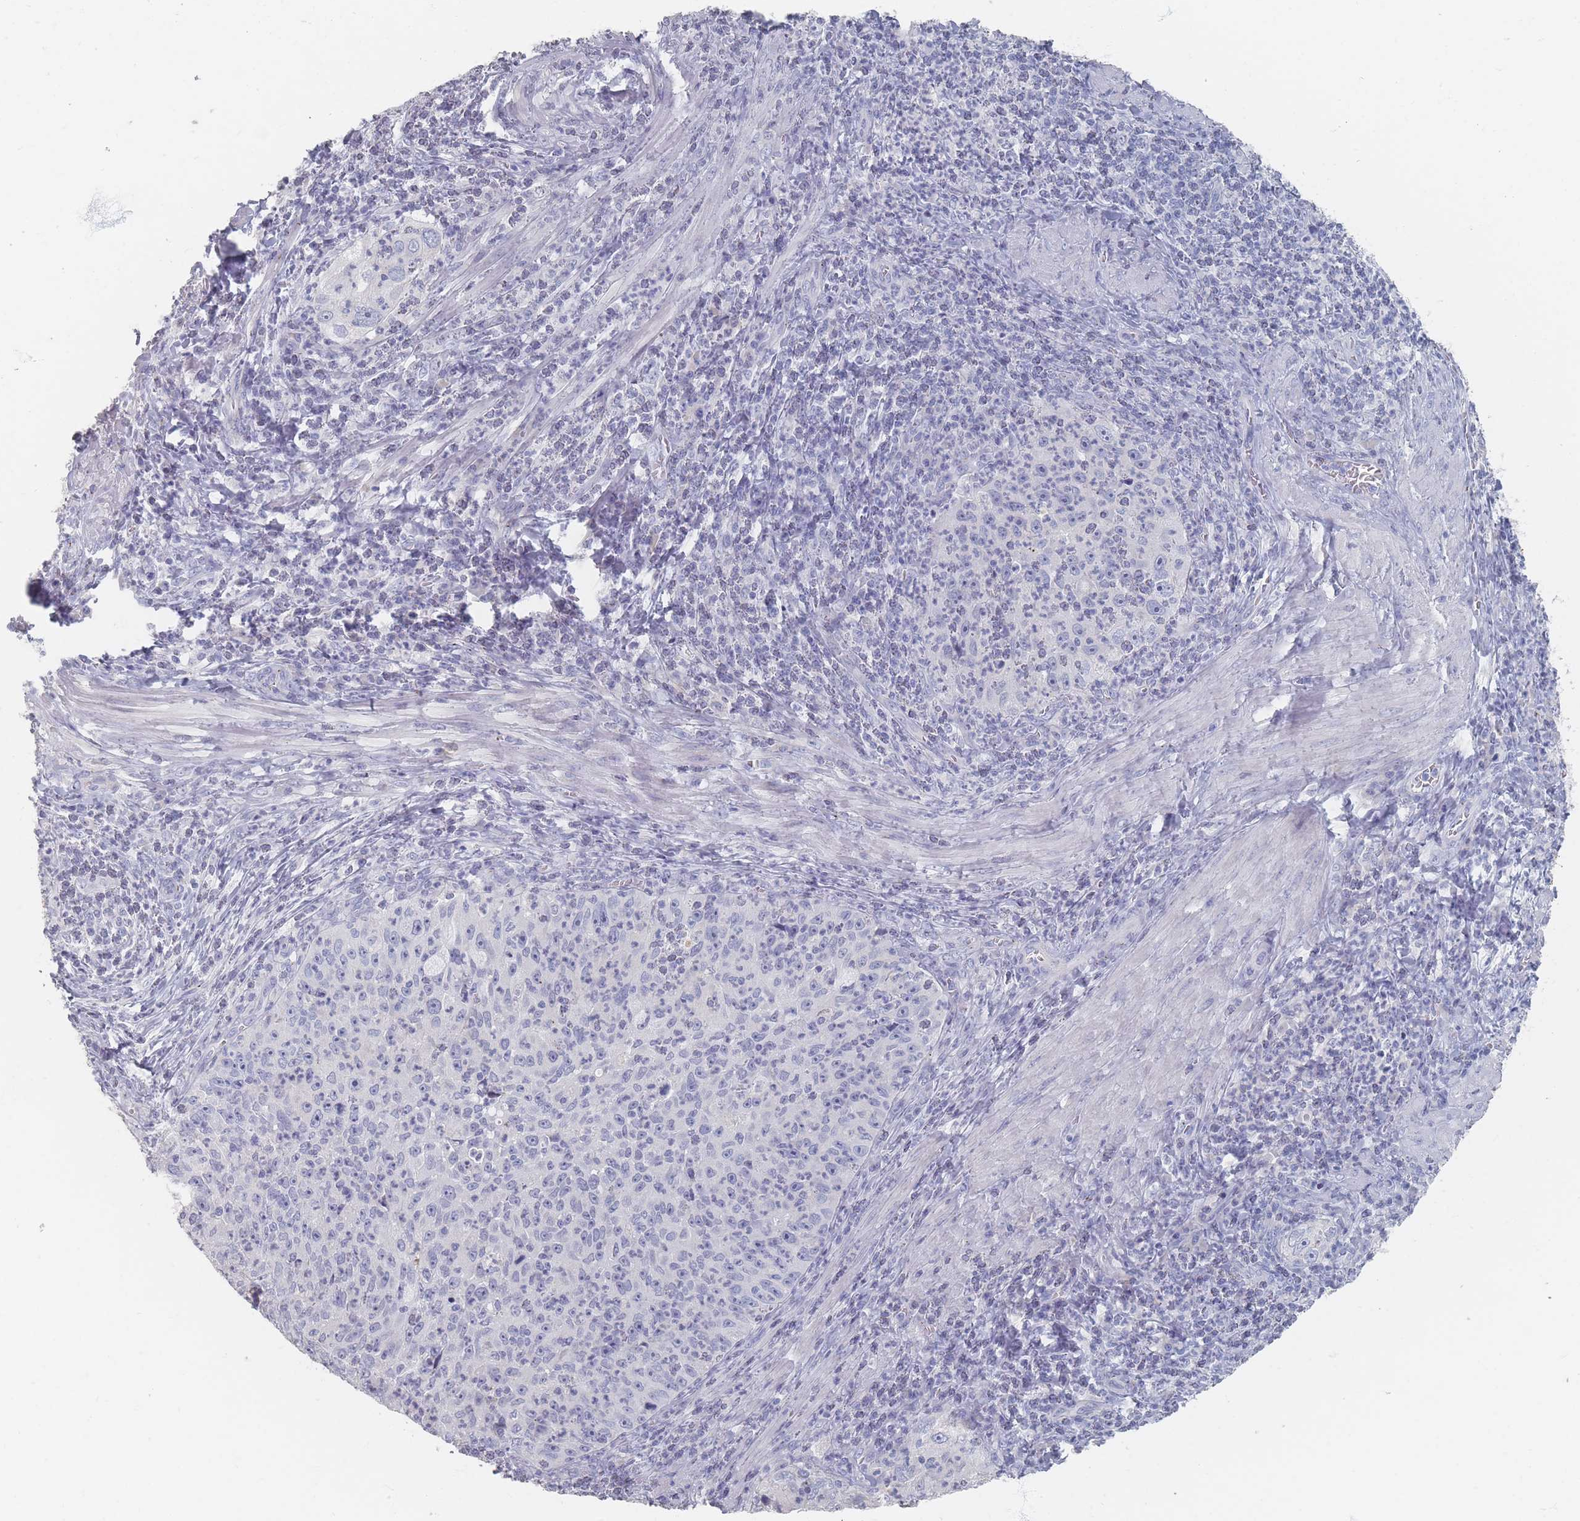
{"staining": {"intensity": "negative", "quantity": "none", "location": "none"}, "tissue": "cervical cancer", "cell_type": "Tumor cells", "image_type": "cancer", "snomed": [{"axis": "morphology", "description": "Squamous cell carcinoma, NOS"}, {"axis": "topography", "description": "Cervix"}], "caption": "Immunohistochemical staining of cervical cancer displays no significant expression in tumor cells.", "gene": "HELZ2", "patient": {"sex": "female", "age": 30}}